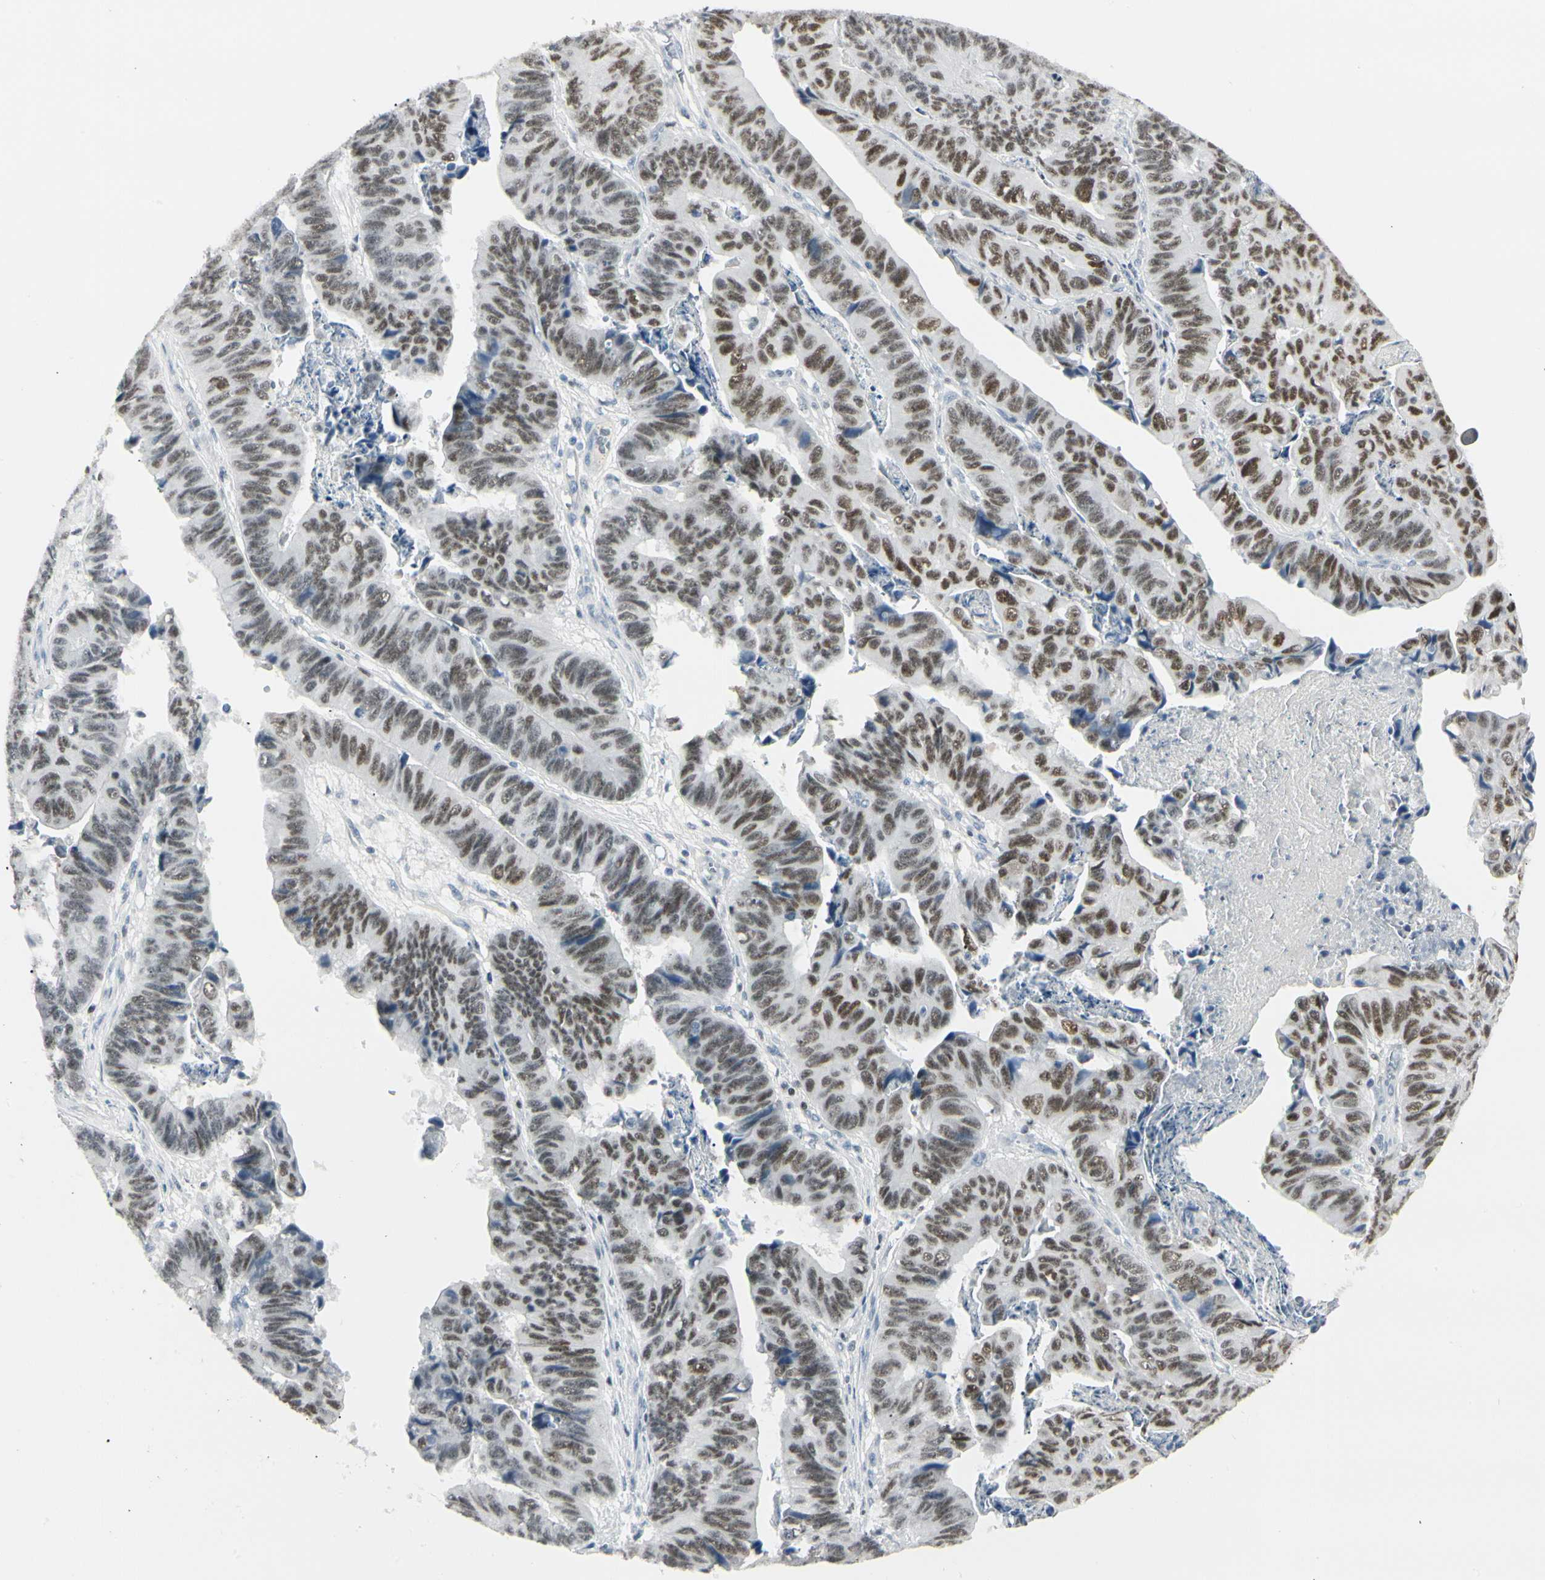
{"staining": {"intensity": "moderate", "quantity": ">75%", "location": "nuclear"}, "tissue": "stomach cancer", "cell_type": "Tumor cells", "image_type": "cancer", "snomed": [{"axis": "morphology", "description": "Adenocarcinoma, NOS"}, {"axis": "topography", "description": "Stomach, lower"}], "caption": "Protein analysis of stomach cancer (adenocarcinoma) tissue demonstrates moderate nuclear expression in about >75% of tumor cells.", "gene": "ZBTB7B", "patient": {"sex": "male", "age": 77}}